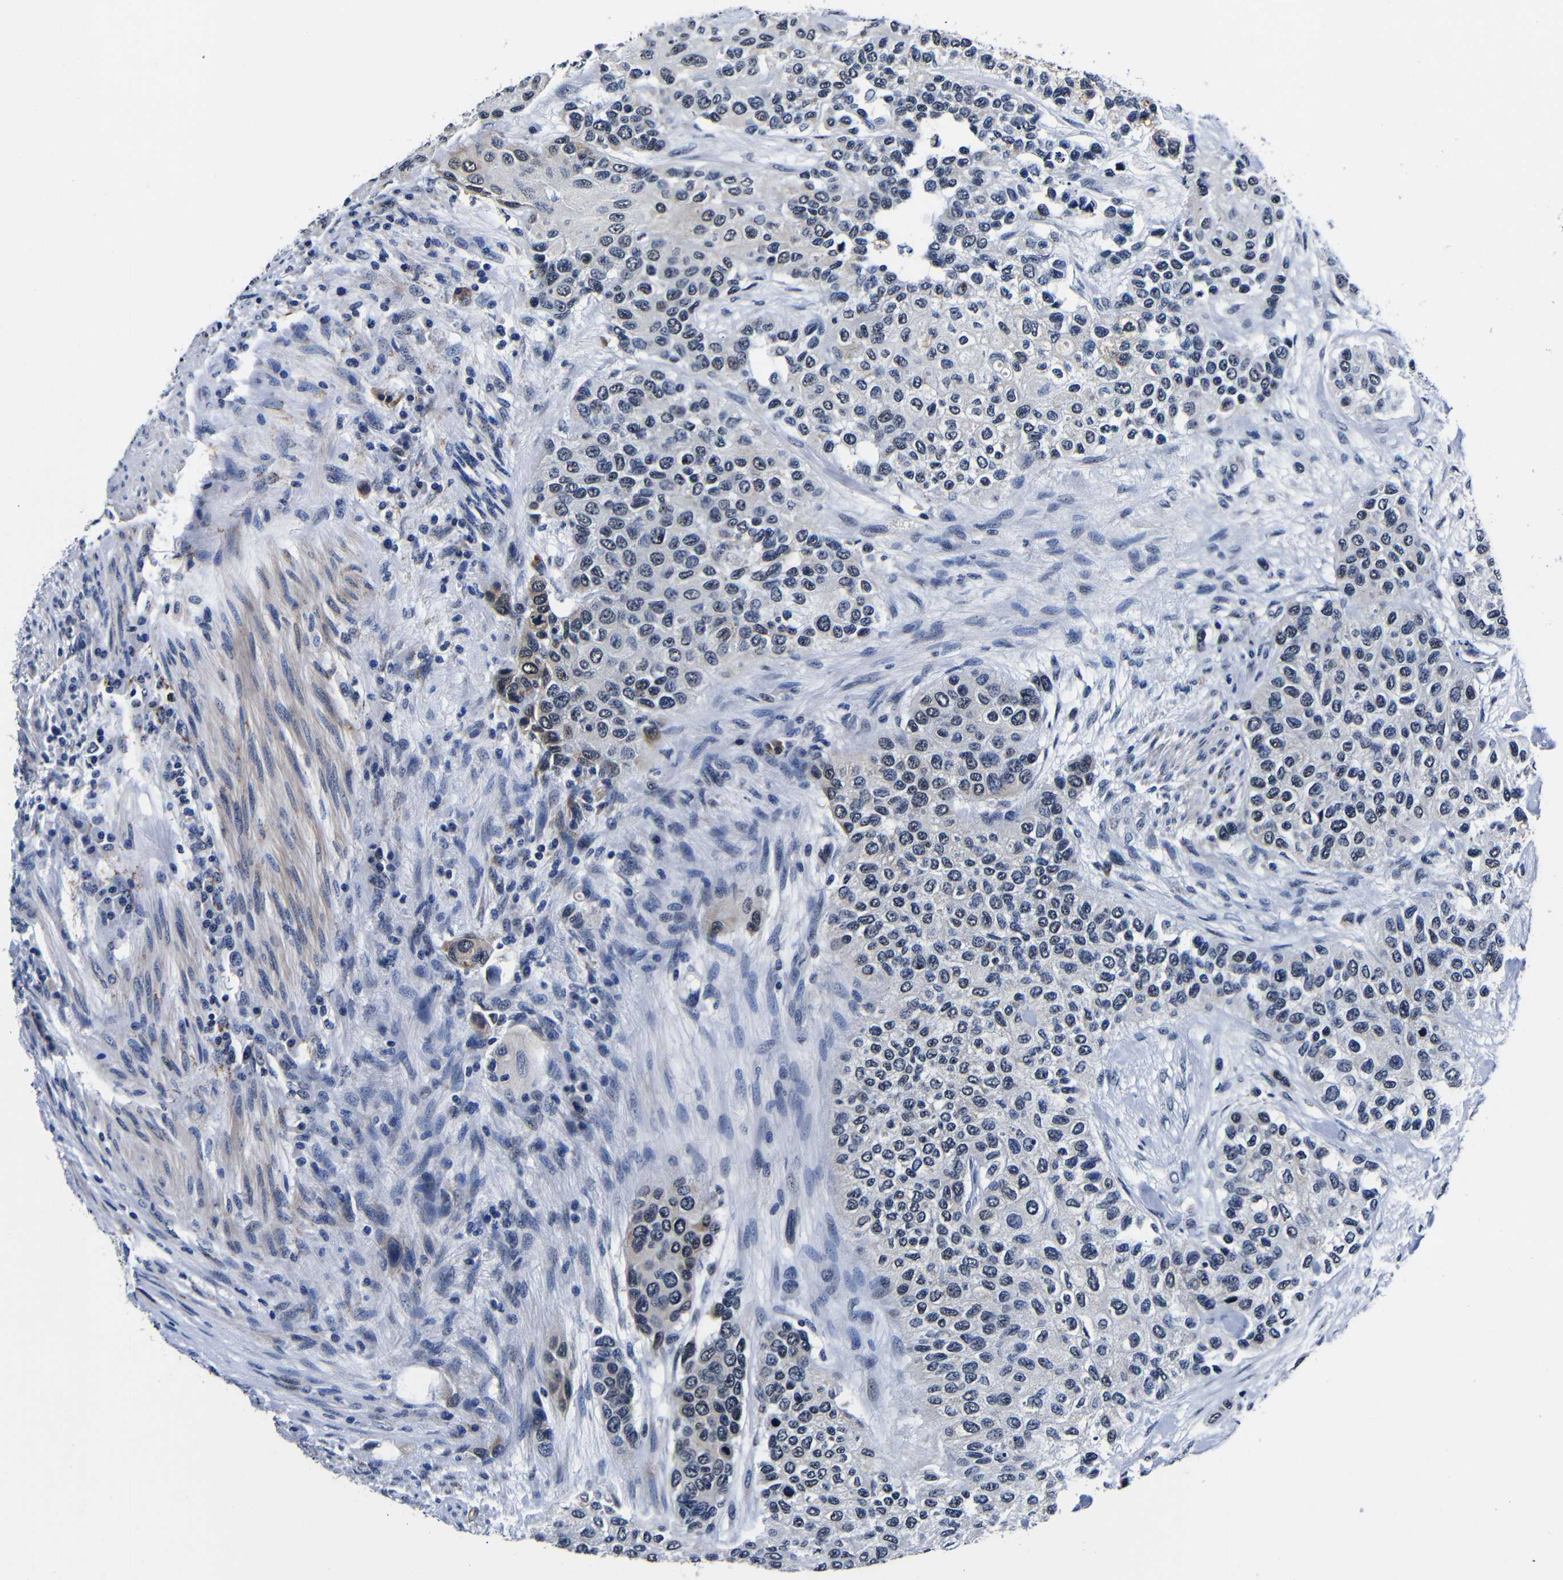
{"staining": {"intensity": "negative", "quantity": "none", "location": "none"}, "tissue": "urothelial cancer", "cell_type": "Tumor cells", "image_type": "cancer", "snomed": [{"axis": "morphology", "description": "Urothelial carcinoma, High grade"}, {"axis": "topography", "description": "Urinary bladder"}], "caption": "Immunohistochemistry histopathology image of neoplastic tissue: urothelial carcinoma (high-grade) stained with DAB (3,3'-diaminobenzidine) reveals no significant protein expression in tumor cells. Brightfield microscopy of immunohistochemistry (IHC) stained with DAB (brown) and hematoxylin (blue), captured at high magnification.", "gene": "DEPP1", "patient": {"sex": "female", "age": 56}}